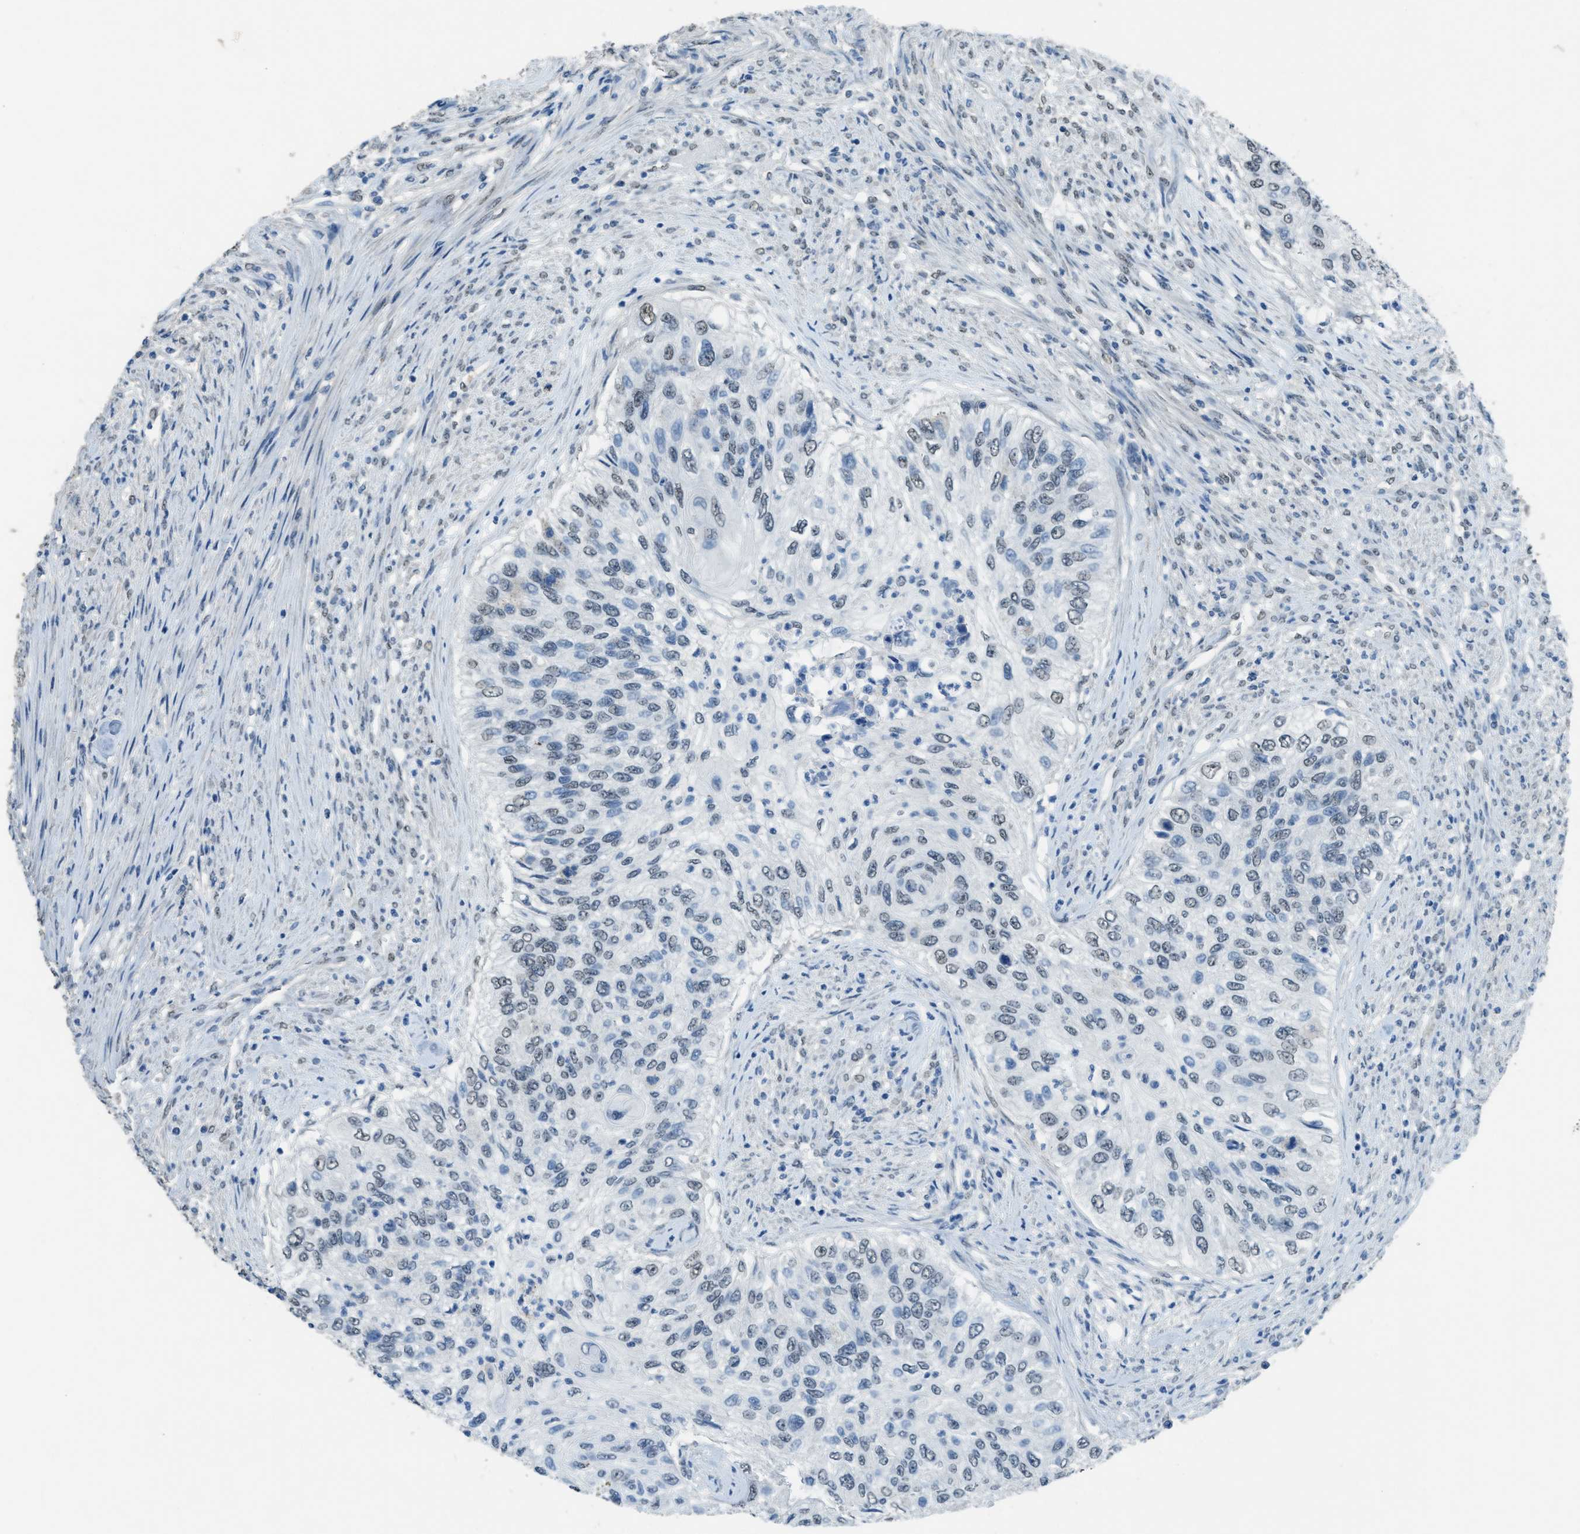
{"staining": {"intensity": "weak", "quantity": "25%-75%", "location": "nuclear"}, "tissue": "urothelial cancer", "cell_type": "Tumor cells", "image_type": "cancer", "snomed": [{"axis": "morphology", "description": "Urothelial carcinoma, High grade"}, {"axis": "topography", "description": "Urinary bladder"}], "caption": "This micrograph shows IHC staining of urothelial carcinoma (high-grade), with low weak nuclear staining in about 25%-75% of tumor cells.", "gene": "TTC13", "patient": {"sex": "female", "age": 60}}